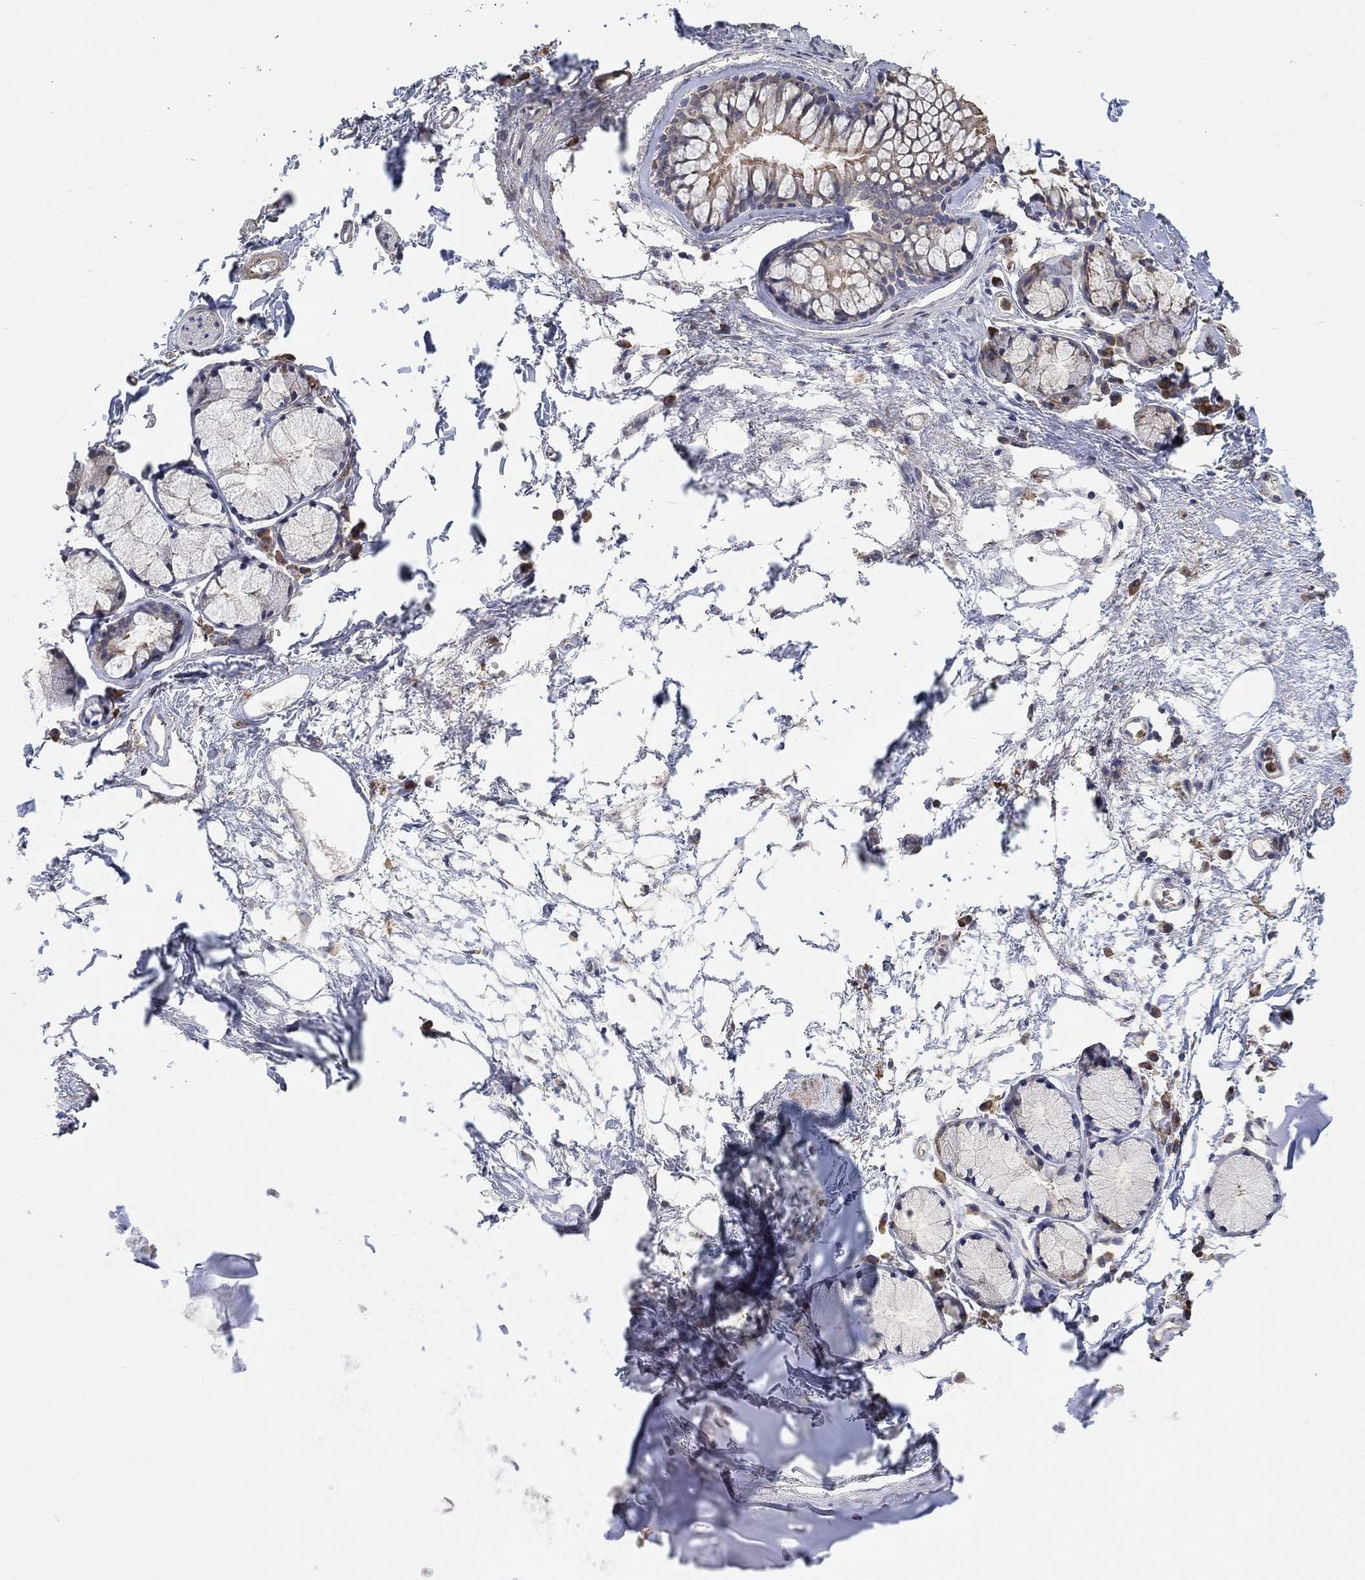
{"staining": {"intensity": "negative", "quantity": "none", "location": "none"}, "tissue": "adipose tissue", "cell_type": "Adipocytes", "image_type": "normal", "snomed": [{"axis": "morphology", "description": "Normal tissue, NOS"}, {"axis": "morphology", "description": "Squamous cell carcinoma, NOS"}, {"axis": "topography", "description": "Cartilage tissue"}, {"axis": "topography", "description": "Bronchus"}], "caption": "Histopathology image shows no significant protein positivity in adipocytes of unremarkable adipose tissue.", "gene": "SYT16", "patient": {"sex": "male", "age": 72}}